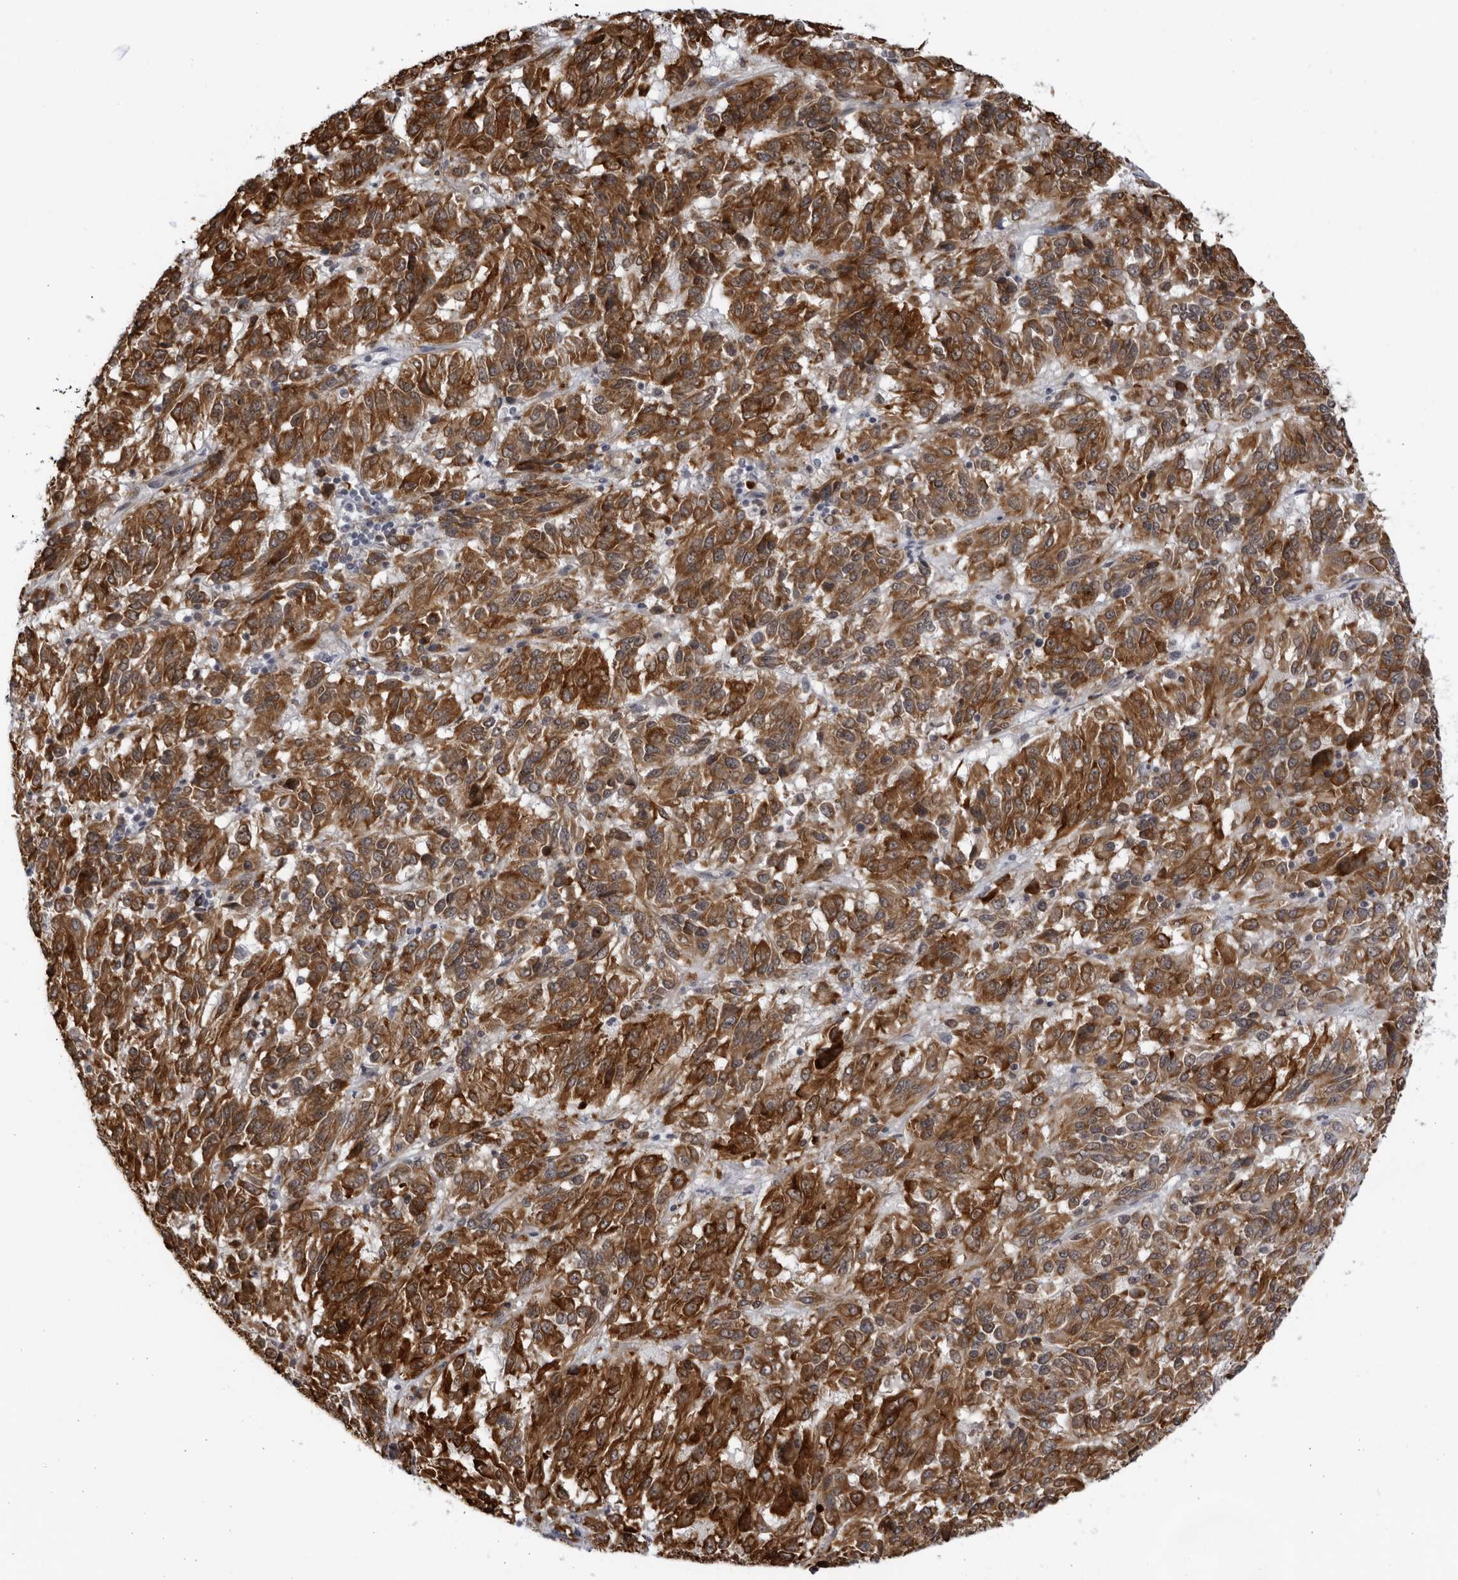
{"staining": {"intensity": "moderate", "quantity": ">75%", "location": "cytoplasmic/membranous"}, "tissue": "melanoma", "cell_type": "Tumor cells", "image_type": "cancer", "snomed": [{"axis": "morphology", "description": "Malignant melanoma, Metastatic site"}, {"axis": "topography", "description": "Lung"}], "caption": "High-power microscopy captured an immunohistochemistry image of melanoma, revealing moderate cytoplasmic/membranous expression in approximately >75% of tumor cells.", "gene": "BMP2K", "patient": {"sex": "male", "age": 64}}